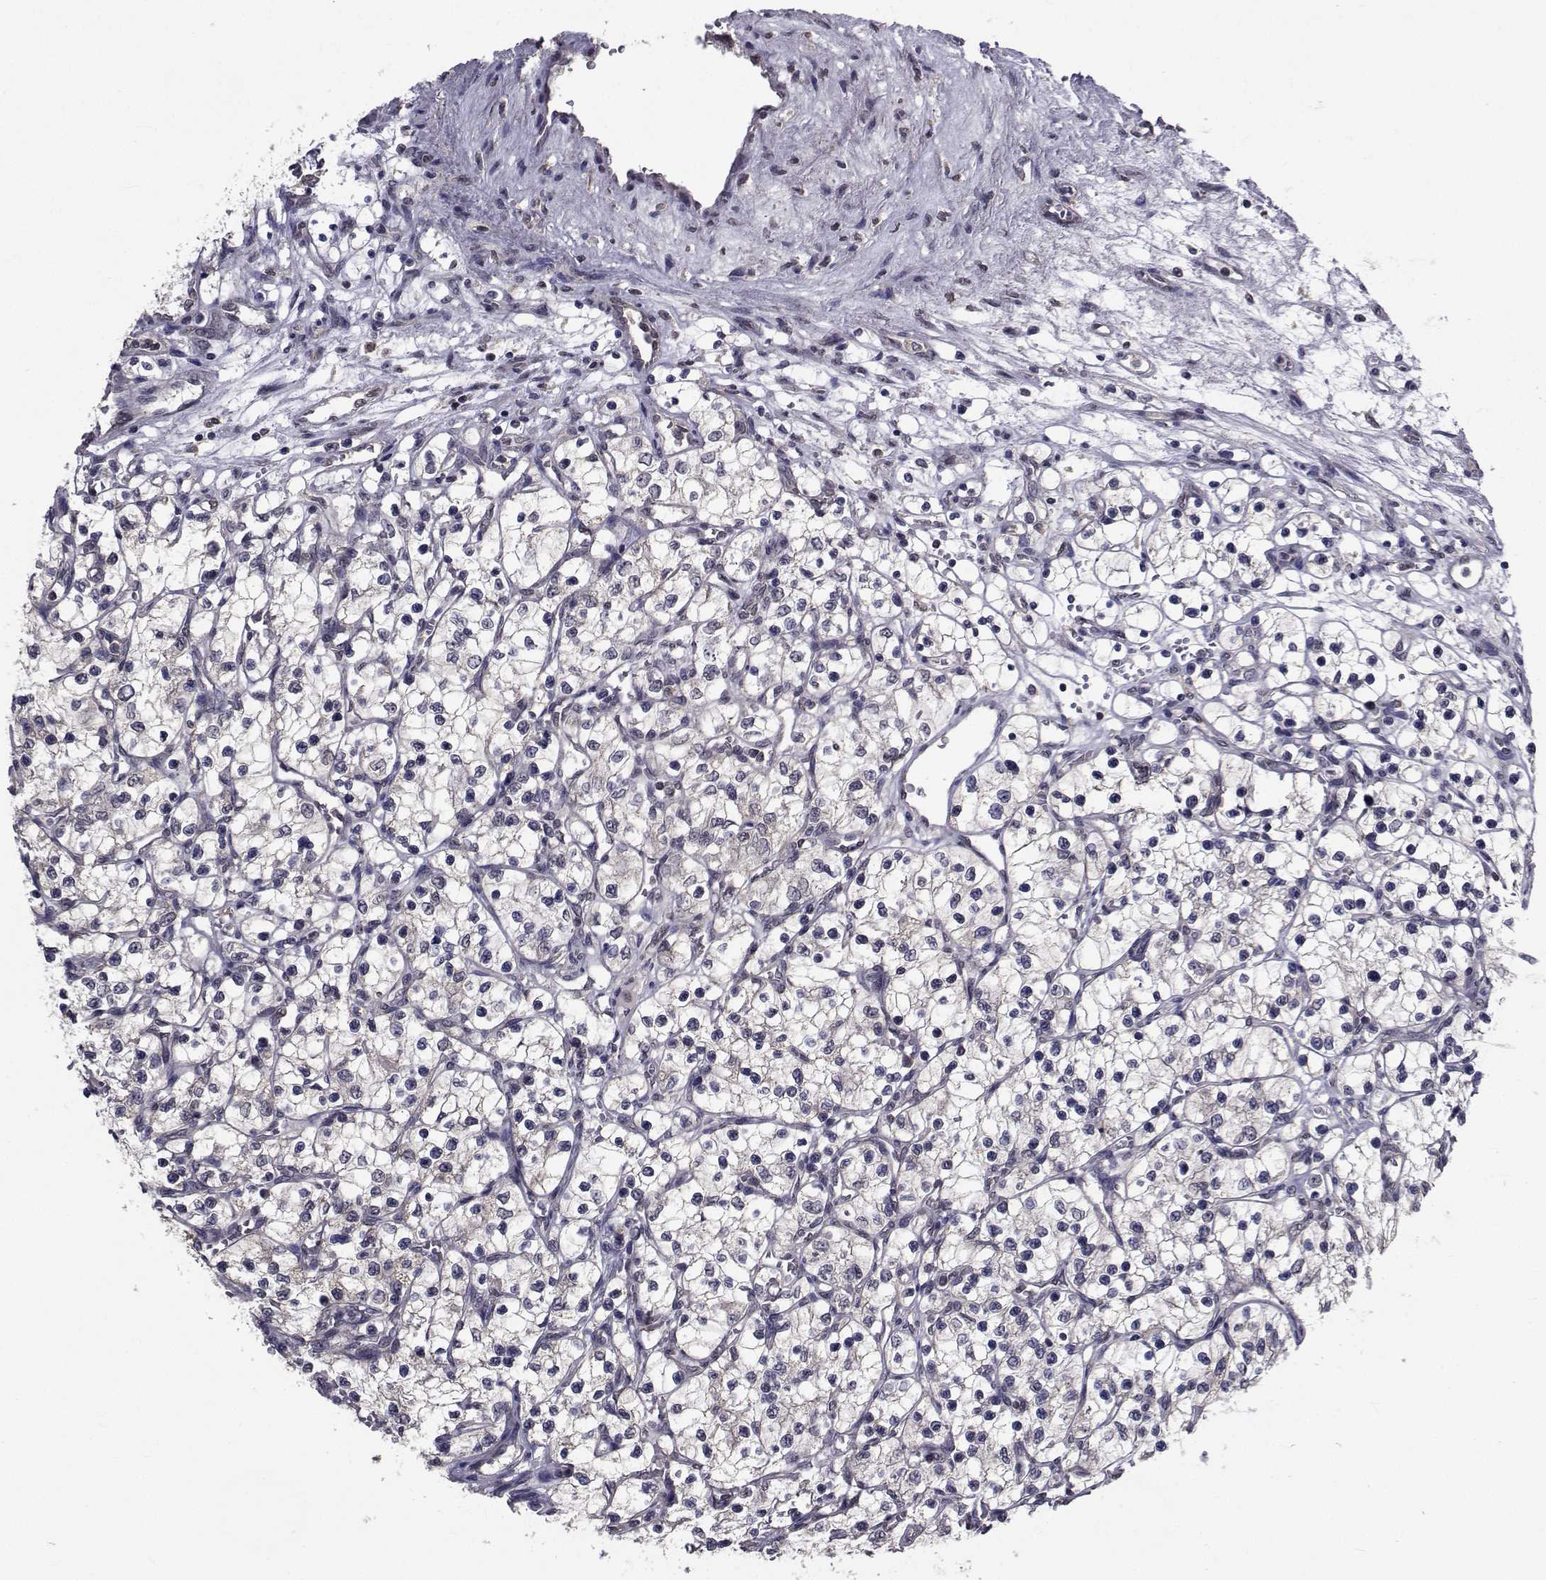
{"staining": {"intensity": "negative", "quantity": "none", "location": "none"}, "tissue": "renal cancer", "cell_type": "Tumor cells", "image_type": "cancer", "snomed": [{"axis": "morphology", "description": "Adenocarcinoma, NOS"}, {"axis": "topography", "description": "Kidney"}], "caption": "The IHC photomicrograph has no significant expression in tumor cells of renal cancer (adenocarcinoma) tissue. (Immunohistochemistry (ihc), brightfield microscopy, high magnification).", "gene": "CYP2S1", "patient": {"sex": "female", "age": 69}}